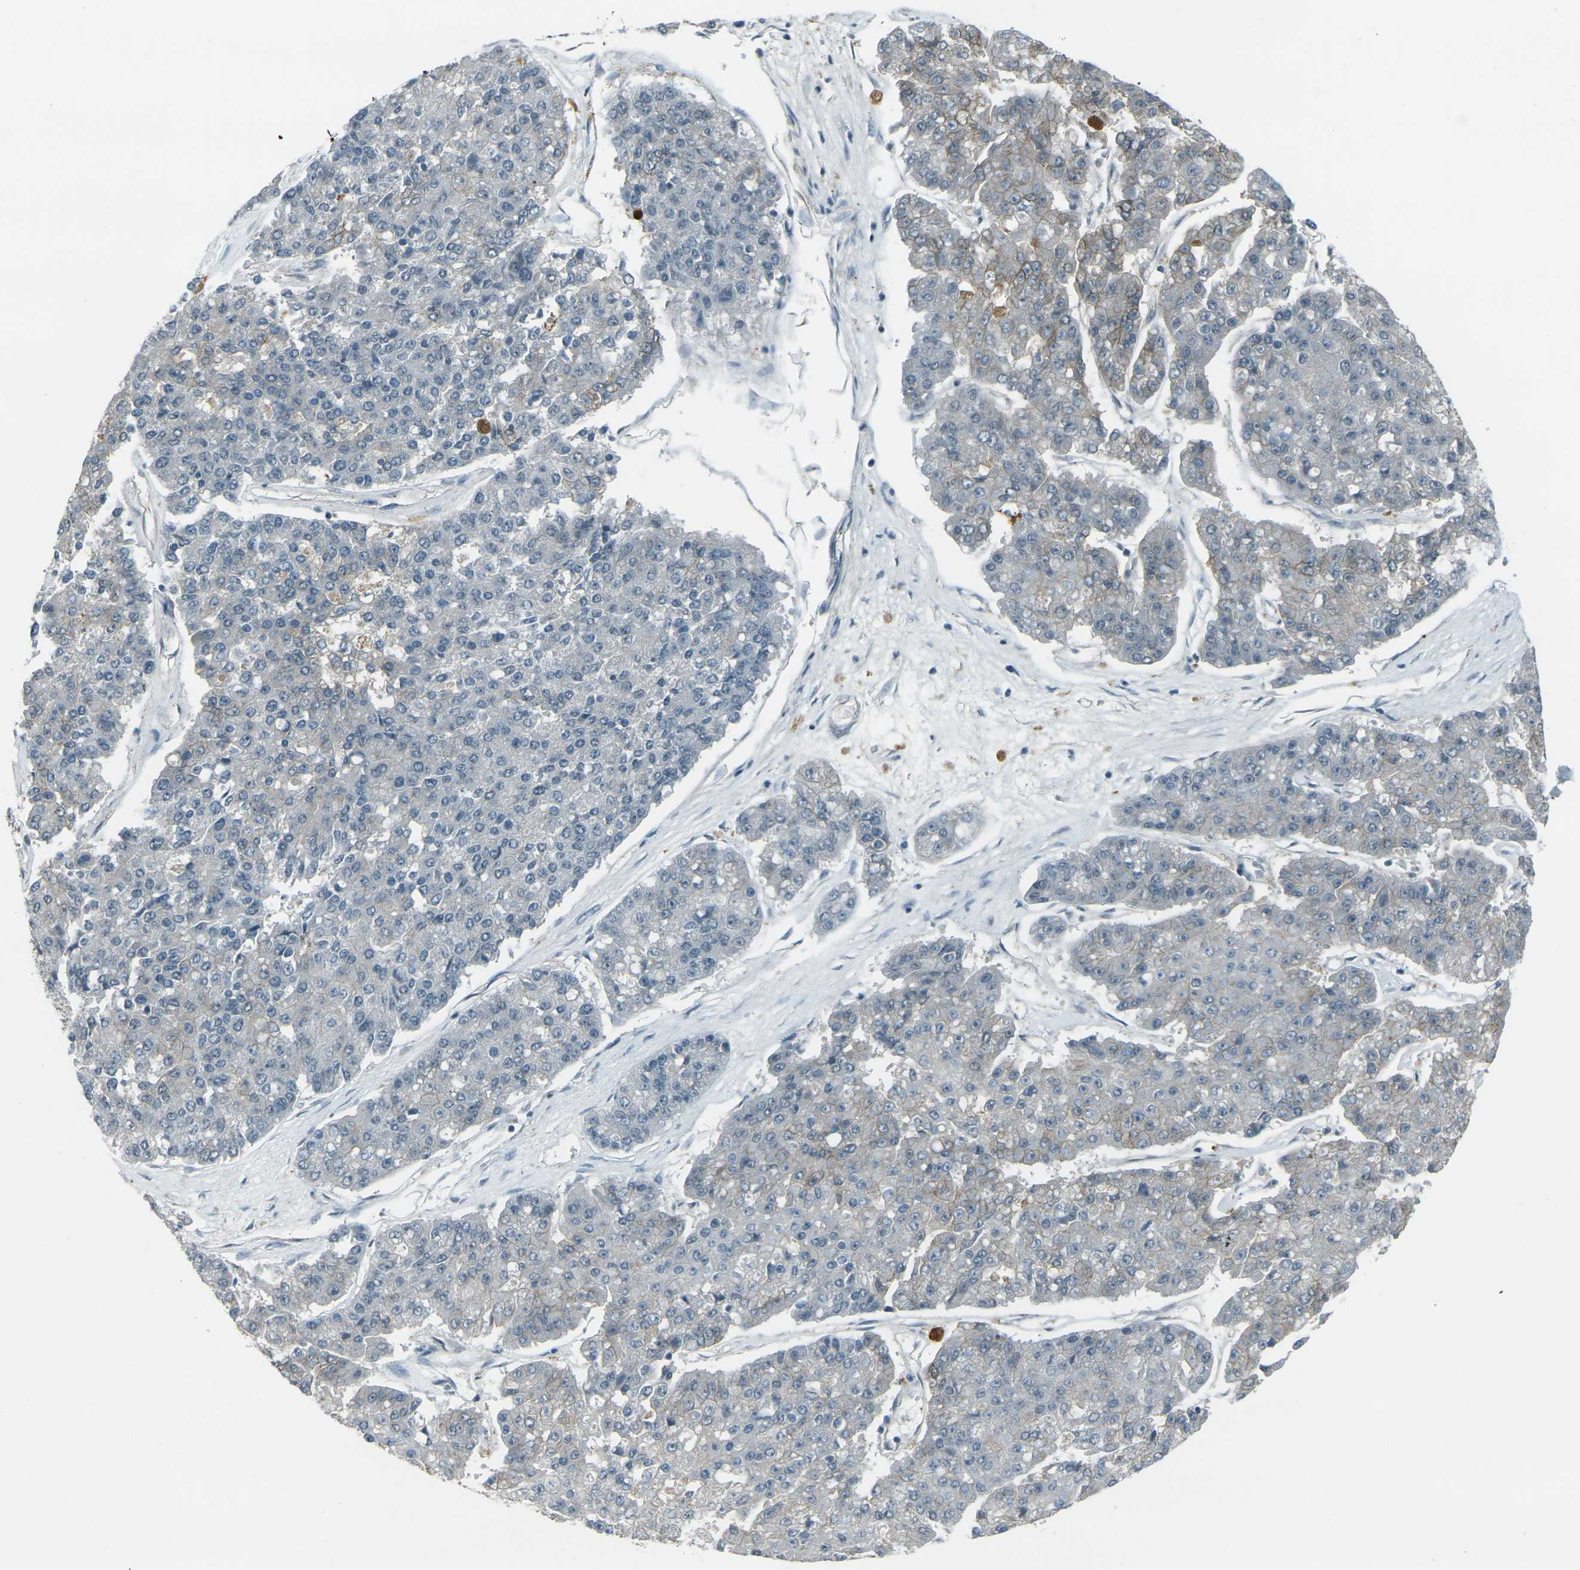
{"staining": {"intensity": "negative", "quantity": "none", "location": "none"}, "tissue": "pancreatic cancer", "cell_type": "Tumor cells", "image_type": "cancer", "snomed": [{"axis": "morphology", "description": "Adenocarcinoma, NOS"}, {"axis": "topography", "description": "Pancreas"}], "caption": "Tumor cells show no significant staining in pancreatic adenocarcinoma.", "gene": "GPR19", "patient": {"sex": "male", "age": 50}}